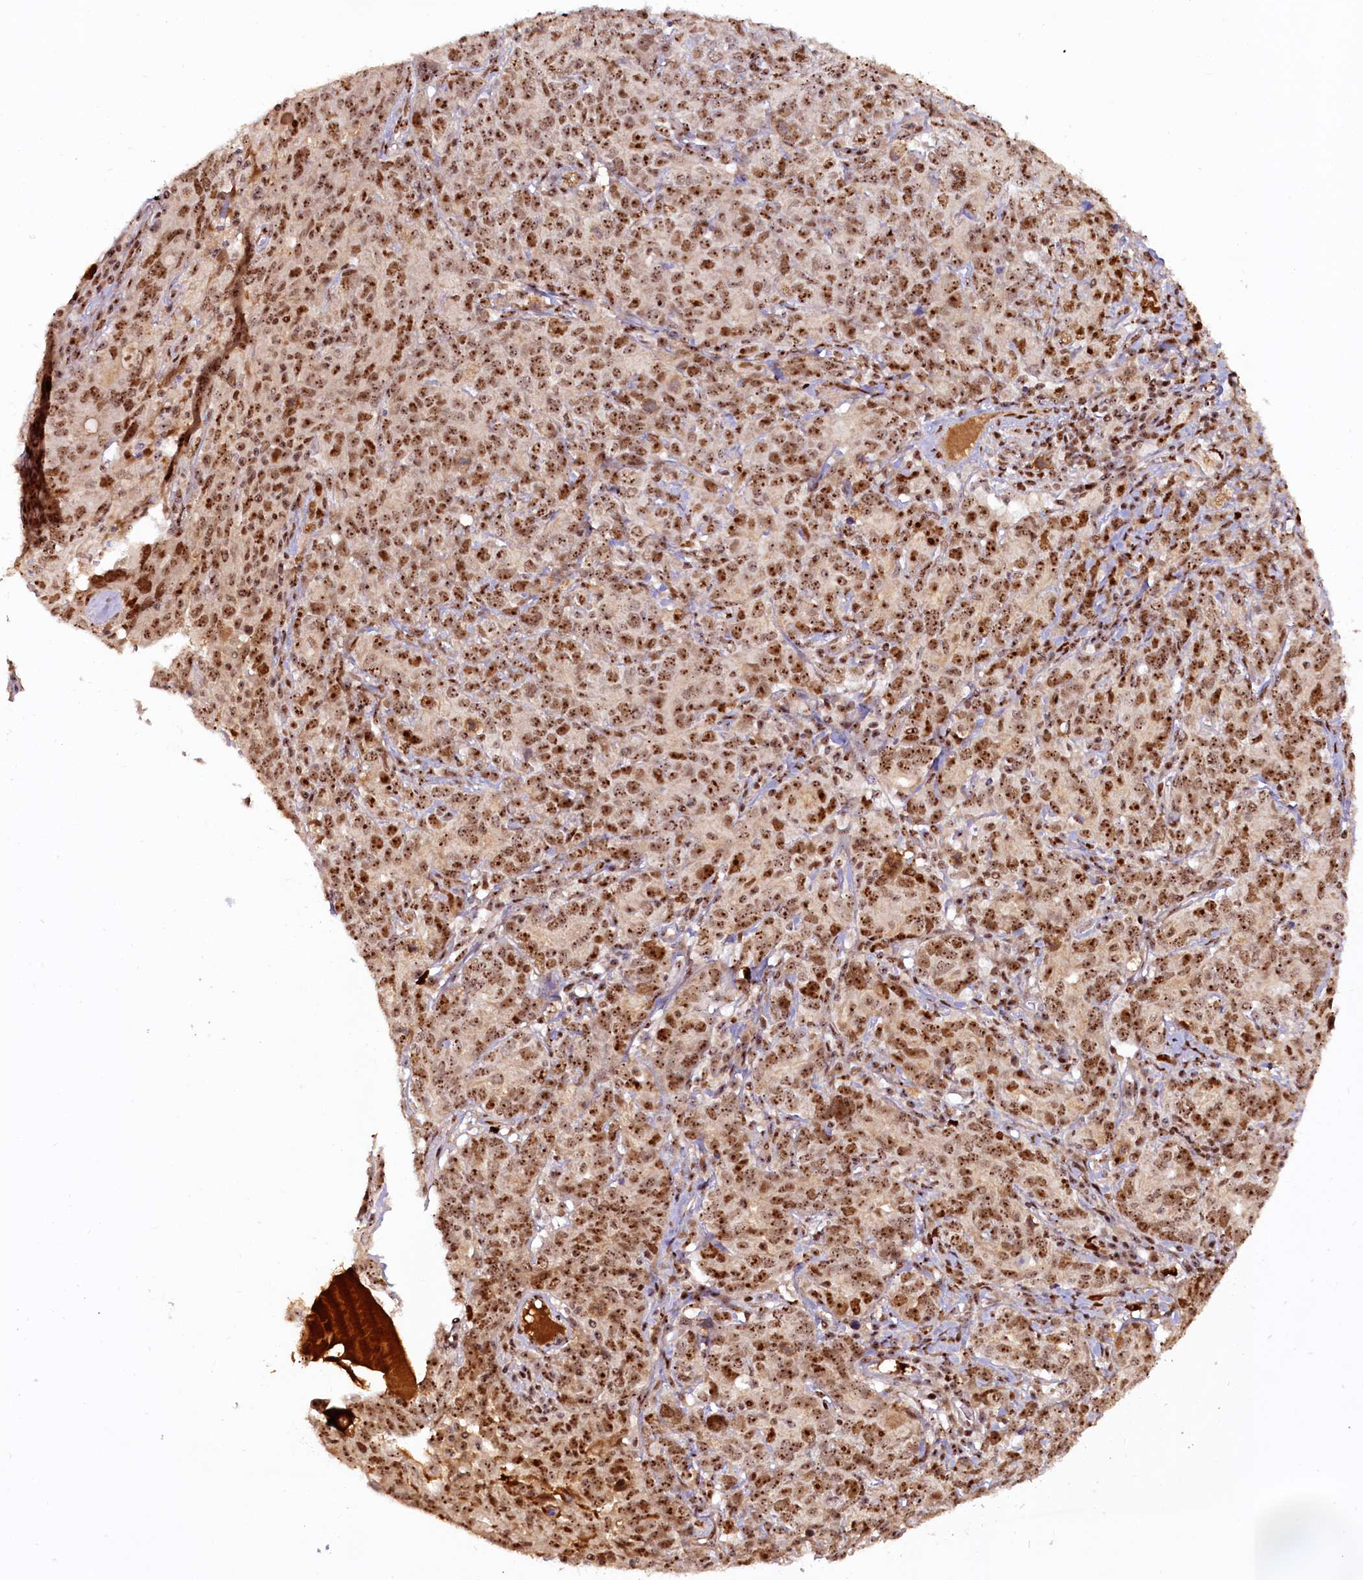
{"staining": {"intensity": "strong", "quantity": ">75%", "location": "nuclear"}, "tissue": "ovarian cancer", "cell_type": "Tumor cells", "image_type": "cancer", "snomed": [{"axis": "morphology", "description": "Carcinoma, endometroid"}, {"axis": "topography", "description": "Ovary"}], "caption": "High-power microscopy captured an immunohistochemistry (IHC) micrograph of ovarian cancer, revealing strong nuclear expression in about >75% of tumor cells. Nuclei are stained in blue.", "gene": "TCOF1", "patient": {"sex": "female", "age": 62}}